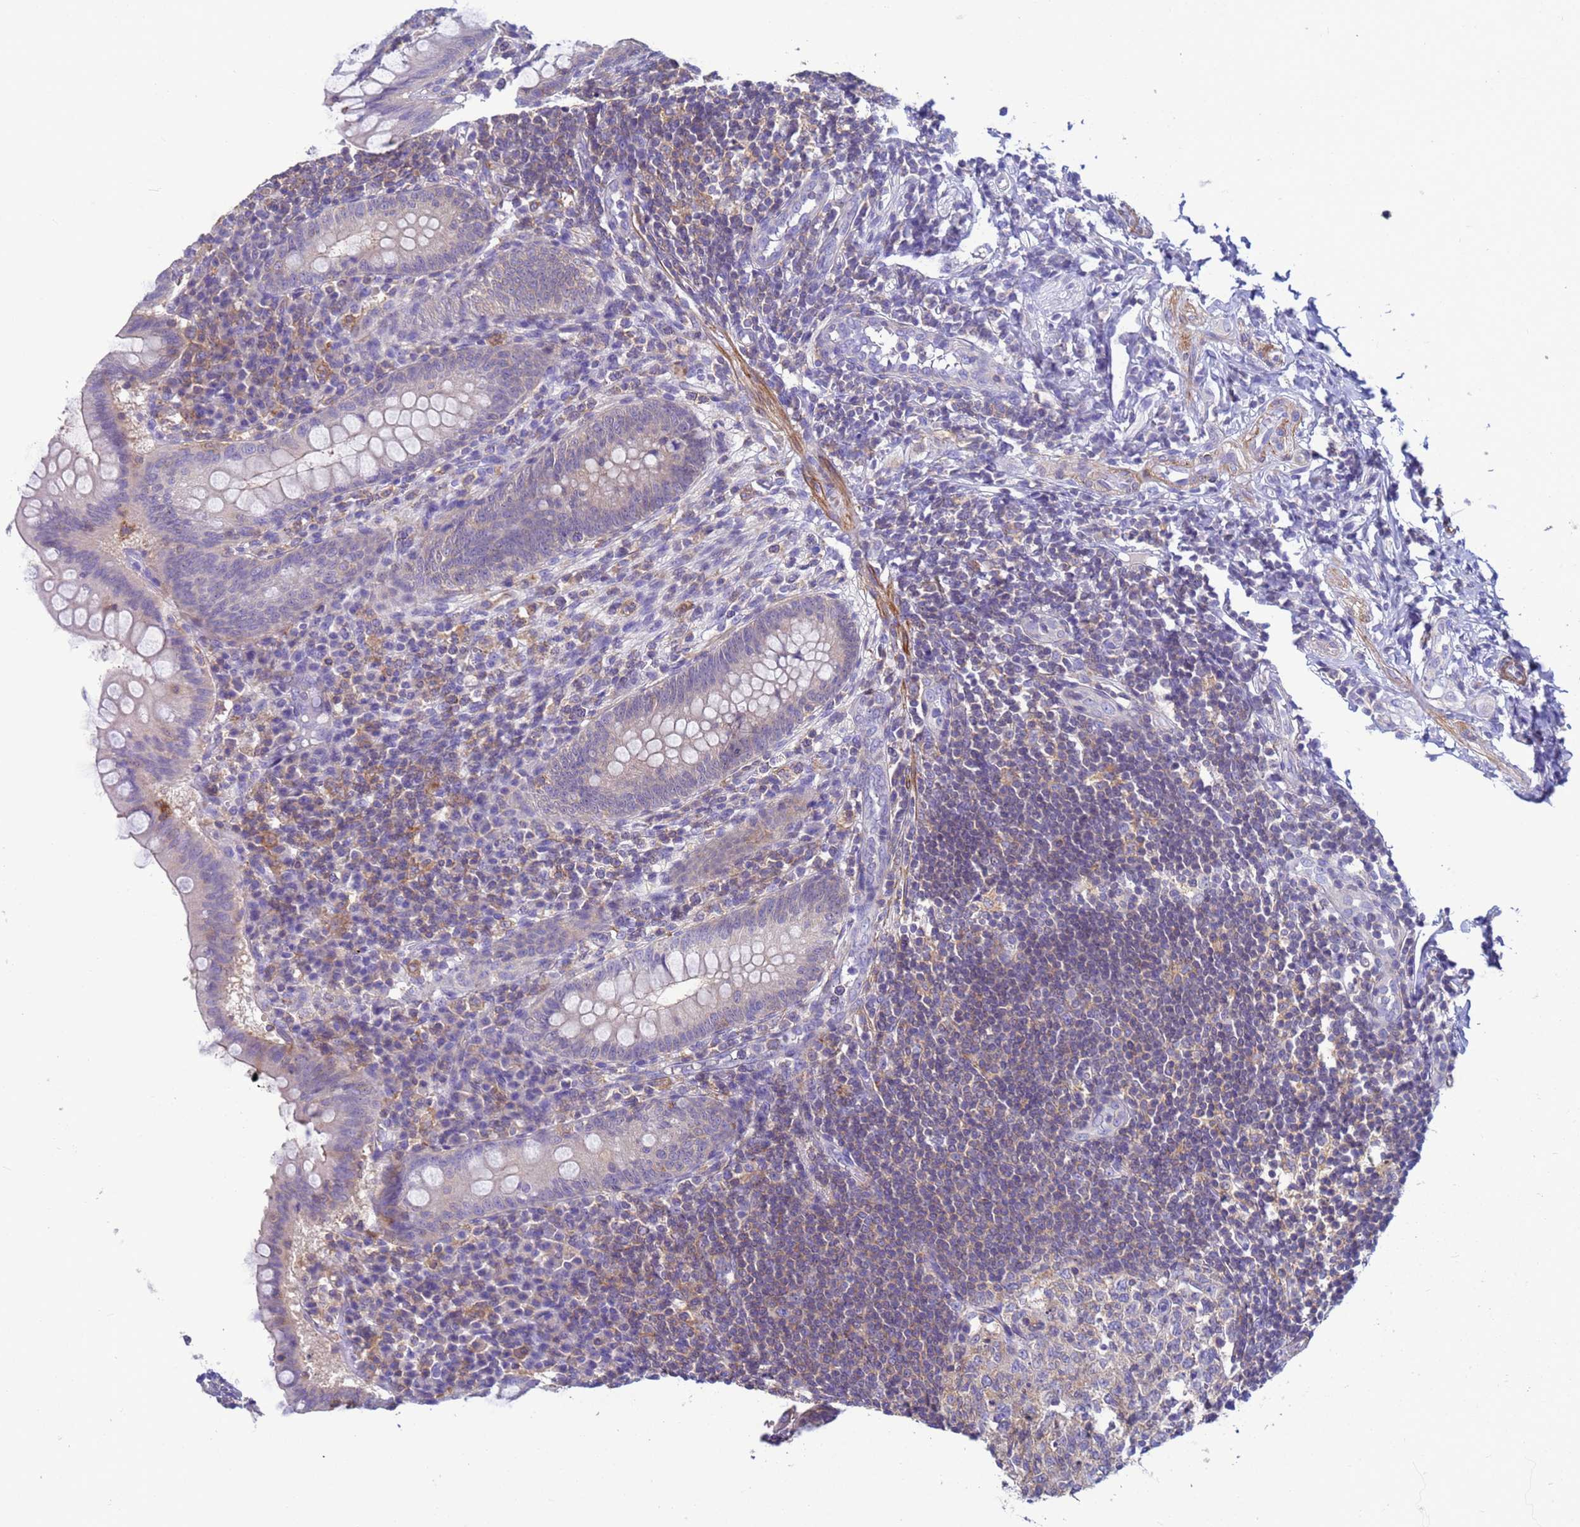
{"staining": {"intensity": "weak", "quantity": "<25%", "location": "cytoplasmic/membranous"}, "tissue": "appendix", "cell_type": "Glandular cells", "image_type": "normal", "snomed": [{"axis": "morphology", "description": "Normal tissue, NOS"}, {"axis": "topography", "description": "Appendix"}], "caption": "A high-resolution photomicrograph shows IHC staining of unremarkable appendix, which displays no significant positivity in glandular cells.", "gene": "KLHL13", "patient": {"sex": "female", "age": 33}}